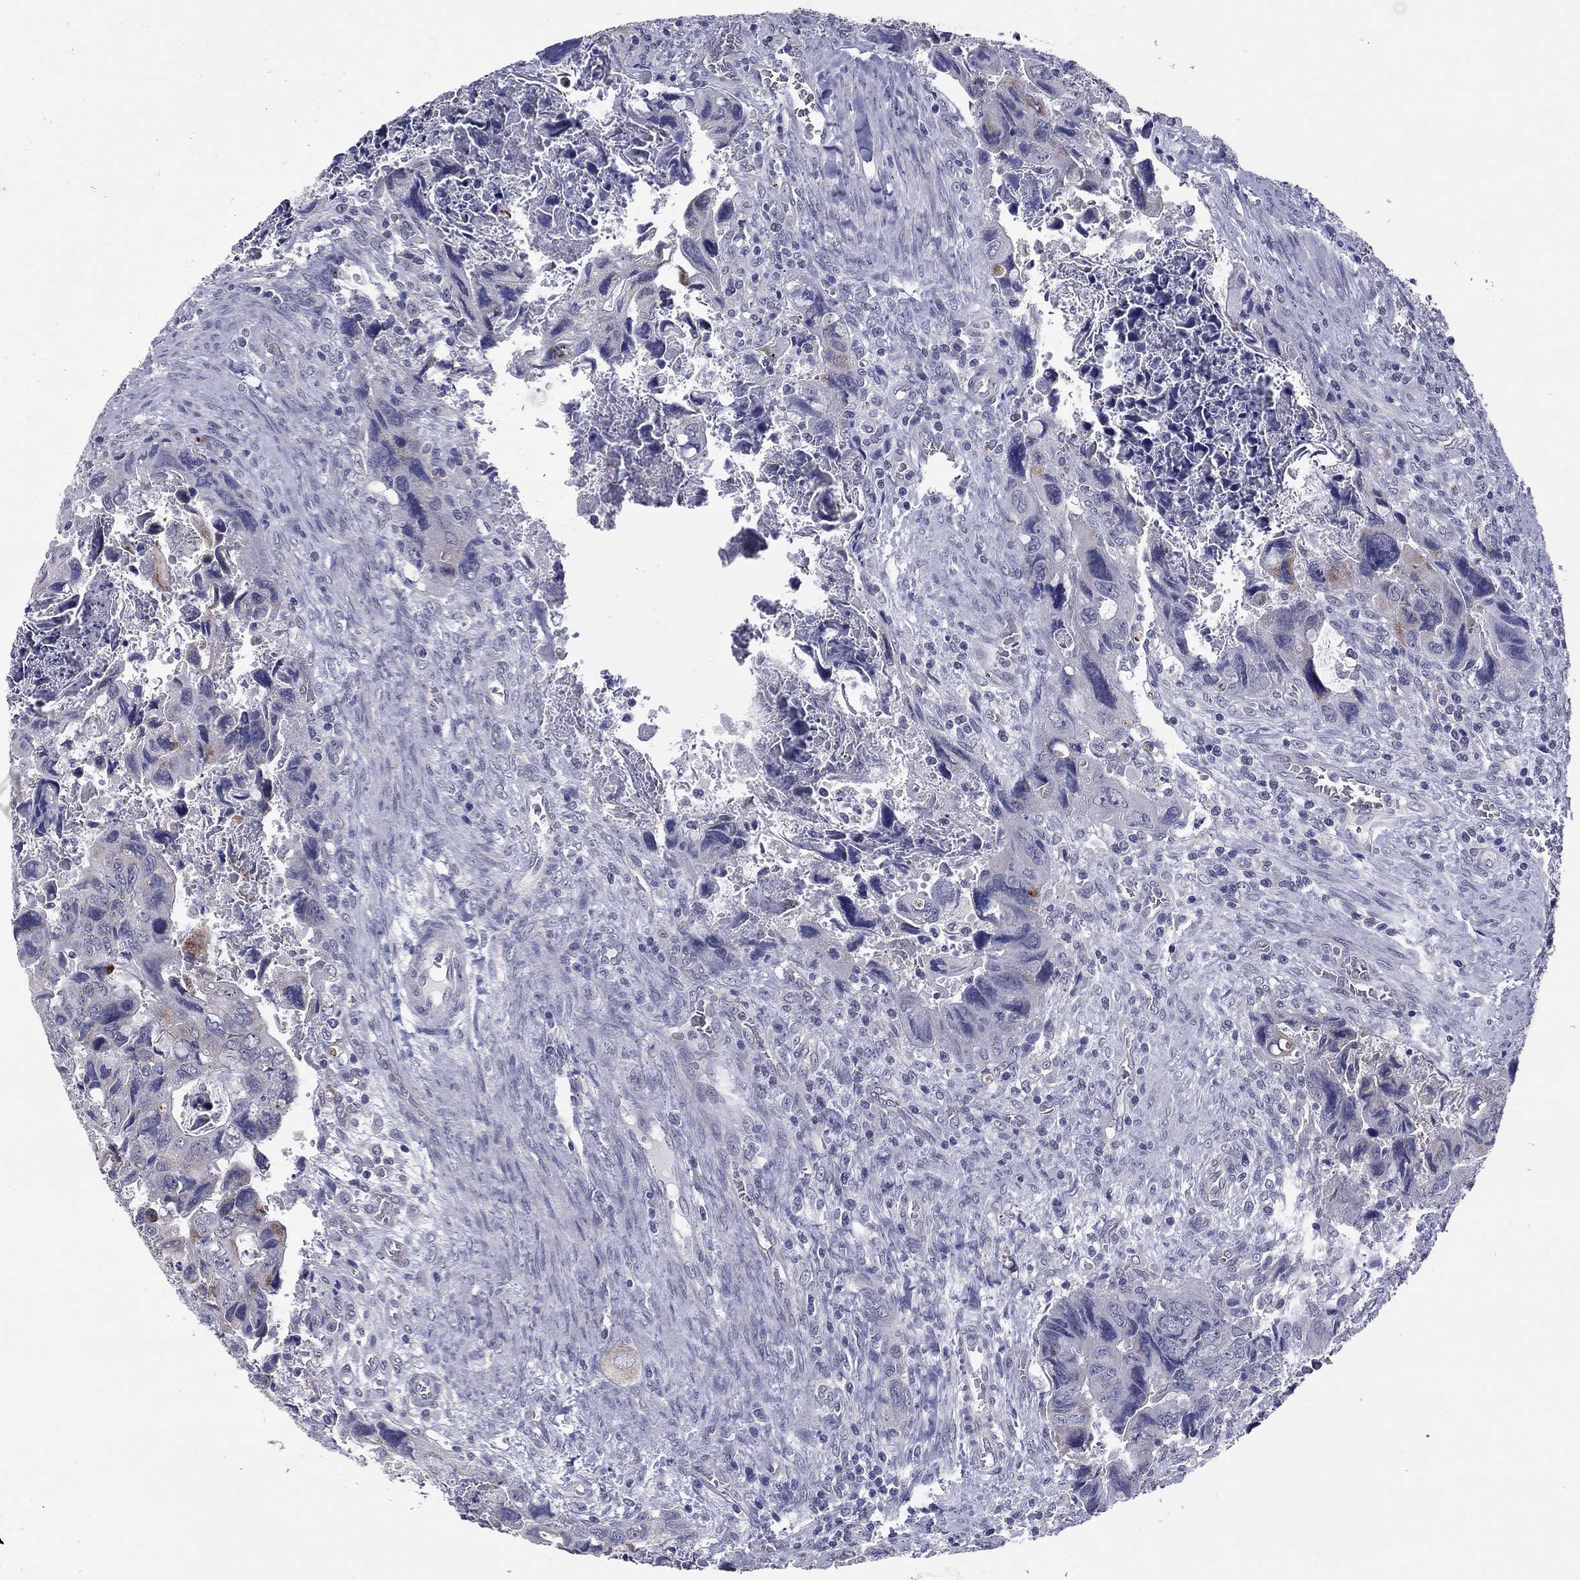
{"staining": {"intensity": "moderate", "quantity": "<25%", "location": "cytoplasmic/membranous"}, "tissue": "colorectal cancer", "cell_type": "Tumor cells", "image_type": "cancer", "snomed": [{"axis": "morphology", "description": "Adenocarcinoma, NOS"}, {"axis": "topography", "description": "Rectum"}], "caption": "IHC photomicrograph of neoplastic tissue: adenocarcinoma (colorectal) stained using immunohistochemistry reveals low levels of moderate protein expression localized specifically in the cytoplasmic/membranous of tumor cells, appearing as a cytoplasmic/membranous brown color.", "gene": "SHOC2", "patient": {"sex": "male", "age": 62}}